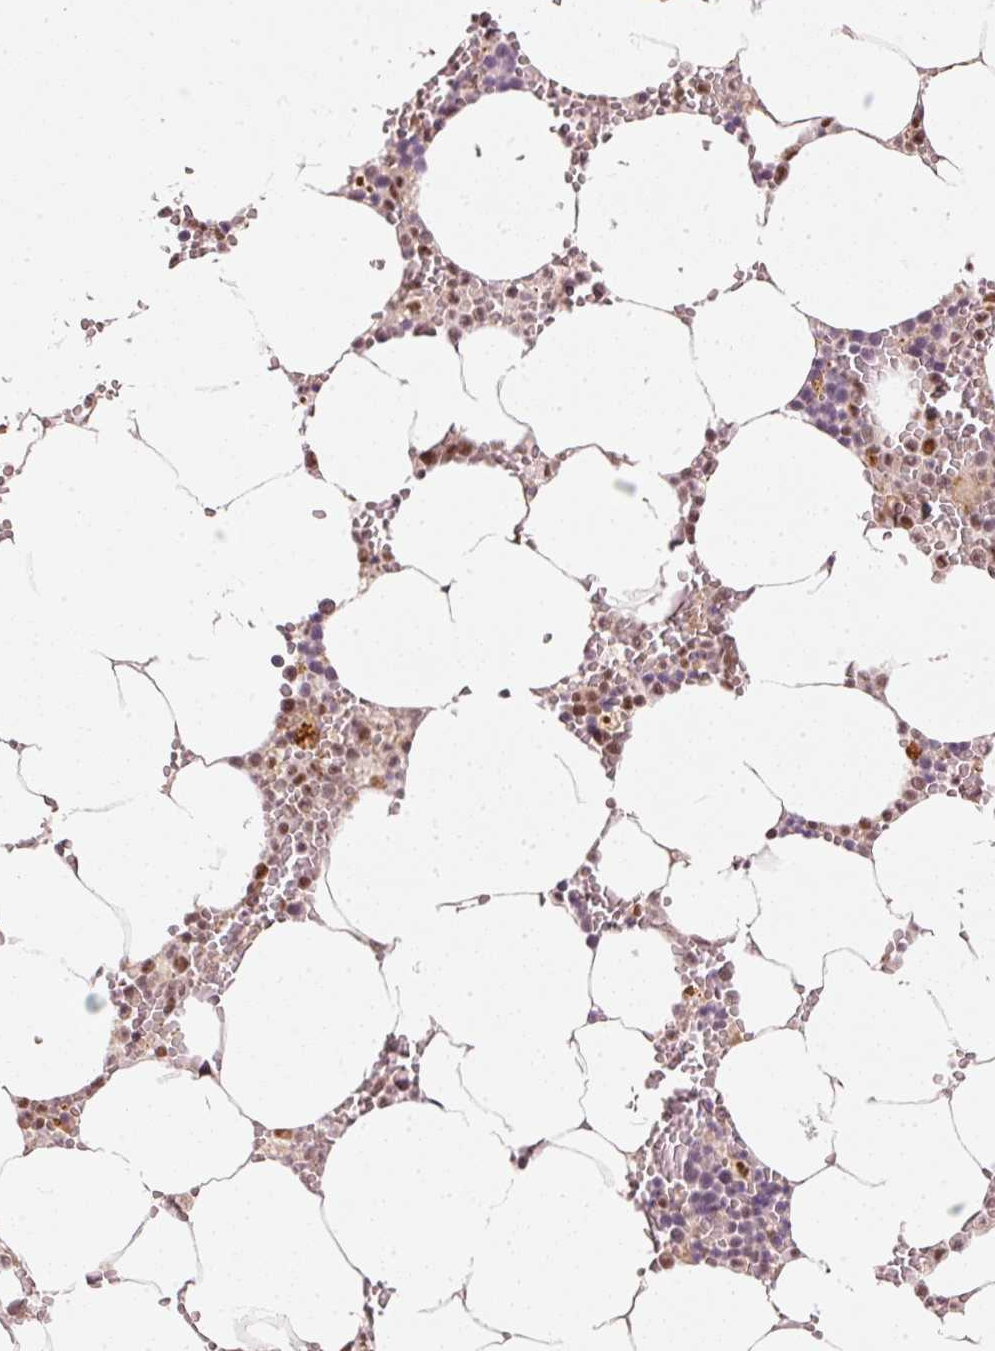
{"staining": {"intensity": "moderate", "quantity": "<25%", "location": "nuclear"}, "tissue": "bone marrow", "cell_type": "Hematopoietic cells", "image_type": "normal", "snomed": [{"axis": "morphology", "description": "Normal tissue, NOS"}, {"axis": "topography", "description": "Bone marrow"}], "caption": "IHC photomicrograph of normal bone marrow: bone marrow stained using immunohistochemistry (IHC) exhibits low levels of moderate protein expression localized specifically in the nuclear of hematopoietic cells, appearing as a nuclear brown color.", "gene": "THOC6", "patient": {"sex": "male", "age": 70}}